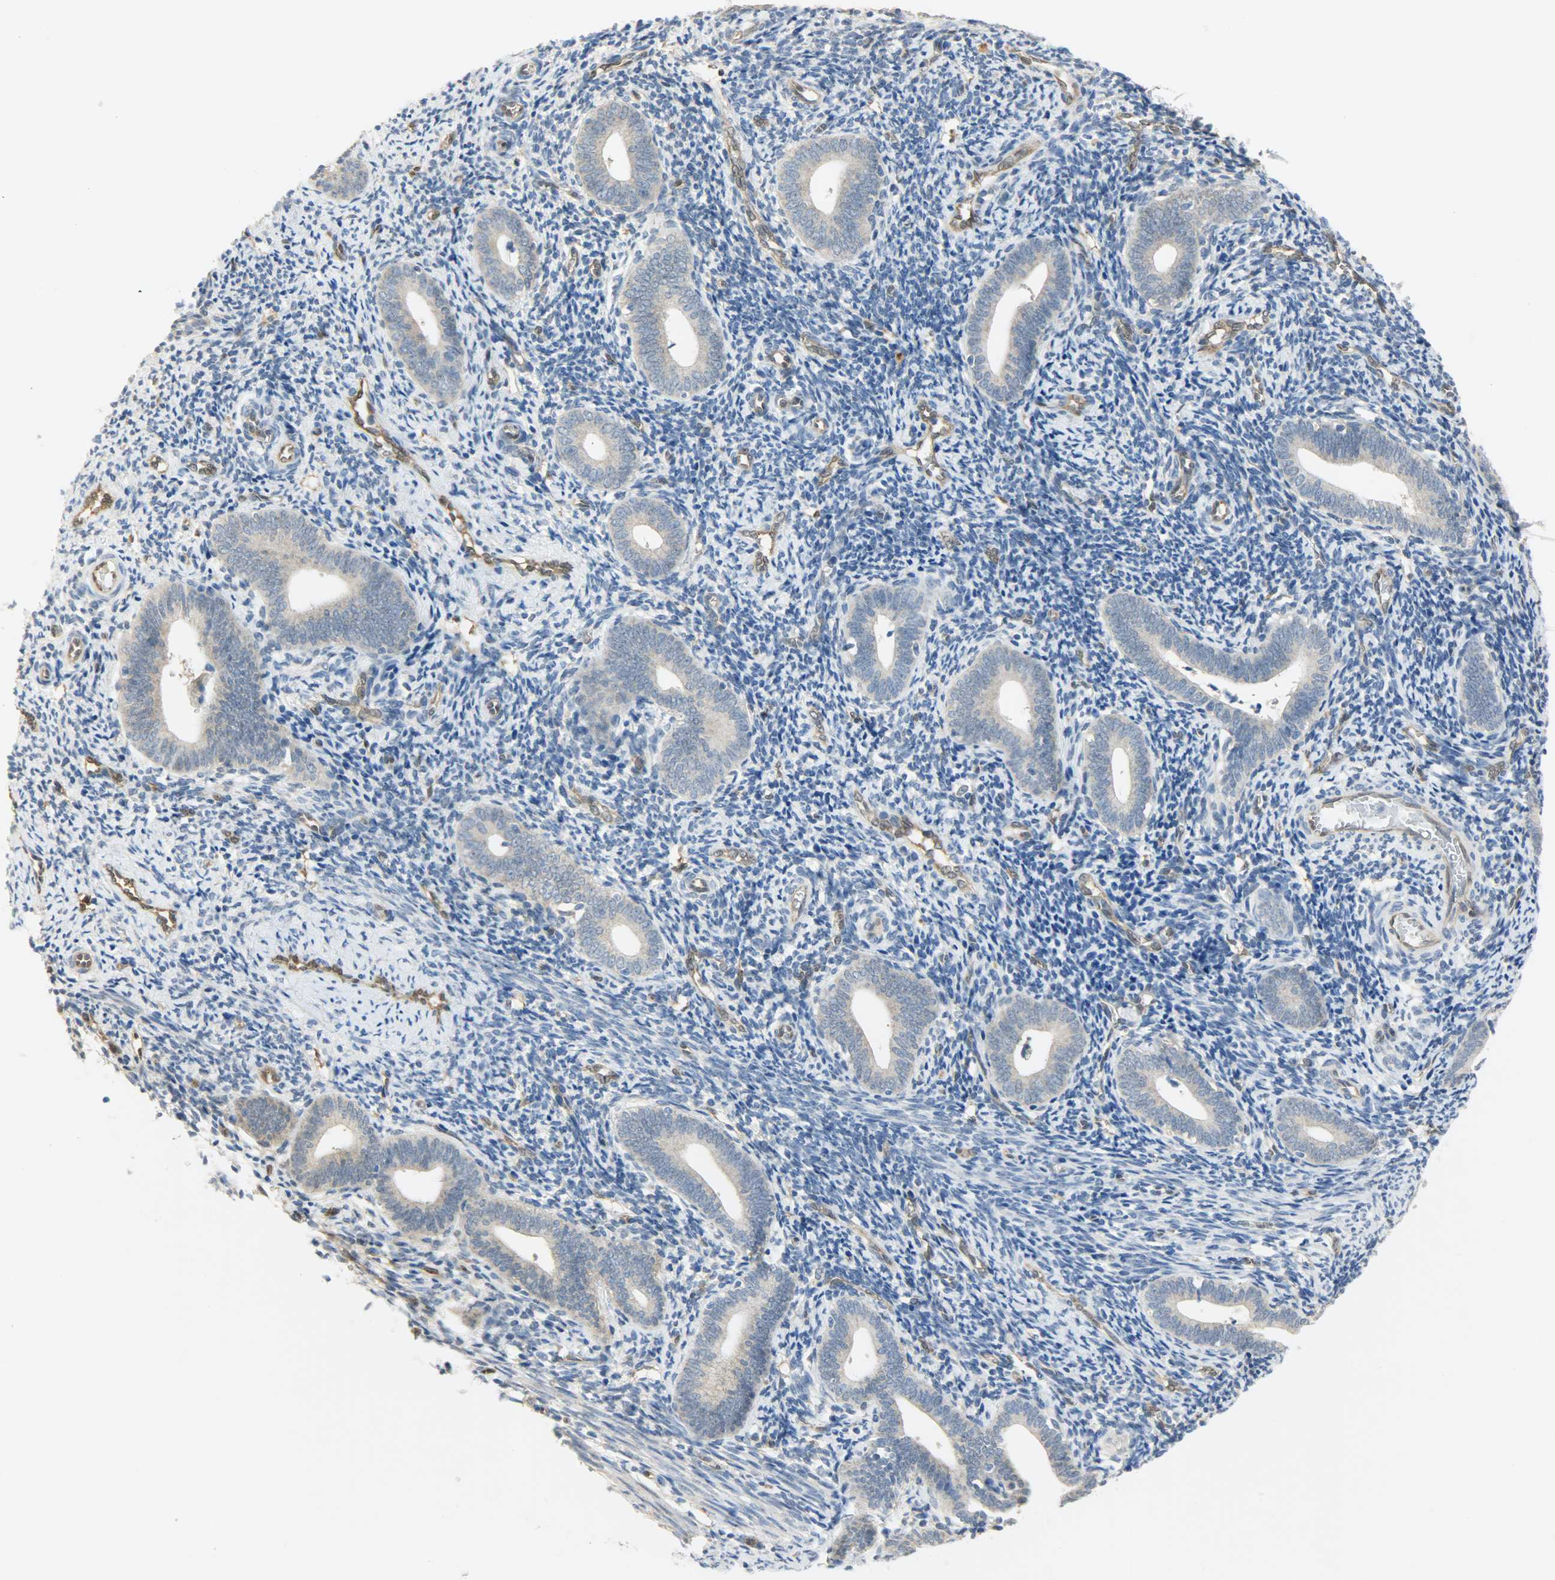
{"staining": {"intensity": "negative", "quantity": "none", "location": "none"}, "tissue": "endometrium", "cell_type": "Cells in endometrial stroma", "image_type": "normal", "snomed": [{"axis": "morphology", "description": "Normal tissue, NOS"}, {"axis": "topography", "description": "Uterus"}, {"axis": "topography", "description": "Endometrium"}], "caption": "A high-resolution histopathology image shows immunohistochemistry staining of benign endometrium, which exhibits no significant staining in cells in endometrial stroma. Brightfield microscopy of IHC stained with DAB (brown) and hematoxylin (blue), captured at high magnification.", "gene": "FKBP1A", "patient": {"sex": "female", "age": 33}}